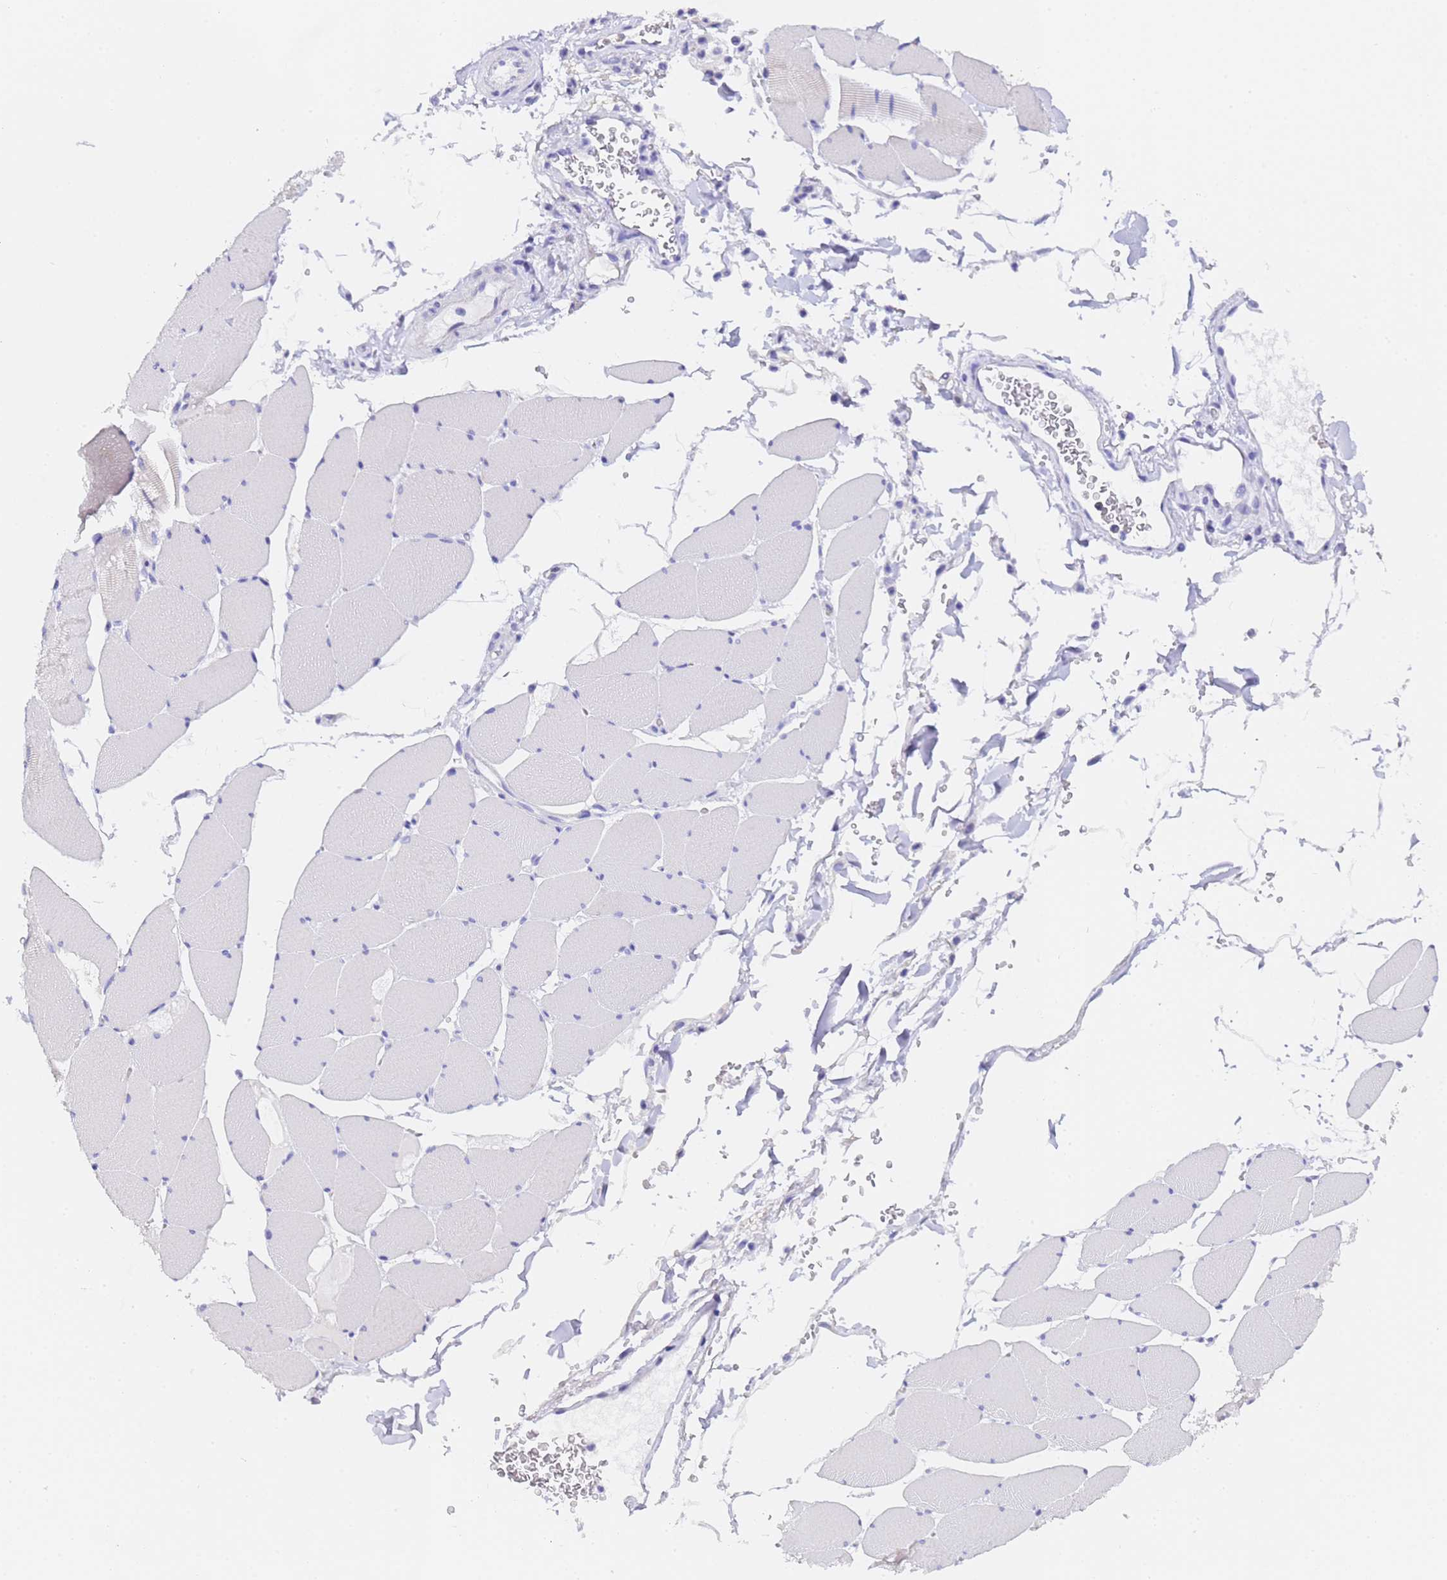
{"staining": {"intensity": "negative", "quantity": "none", "location": "none"}, "tissue": "skeletal muscle", "cell_type": "Myocytes", "image_type": "normal", "snomed": [{"axis": "morphology", "description": "Normal tissue, NOS"}, {"axis": "topography", "description": "Skeletal muscle"}, {"axis": "topography", "description": "Head-Neck"}], "caption": "Protein analysis of unremarkable skeletal muscle demonstrates no significant positivity in myocytes. Brightfield microscopy of IHC stained with DAB (brown) and hematoxylin (blue), captured at high magnification.", "gene": "GABRA1", "patient": {"sex": "male", "age": 66}}